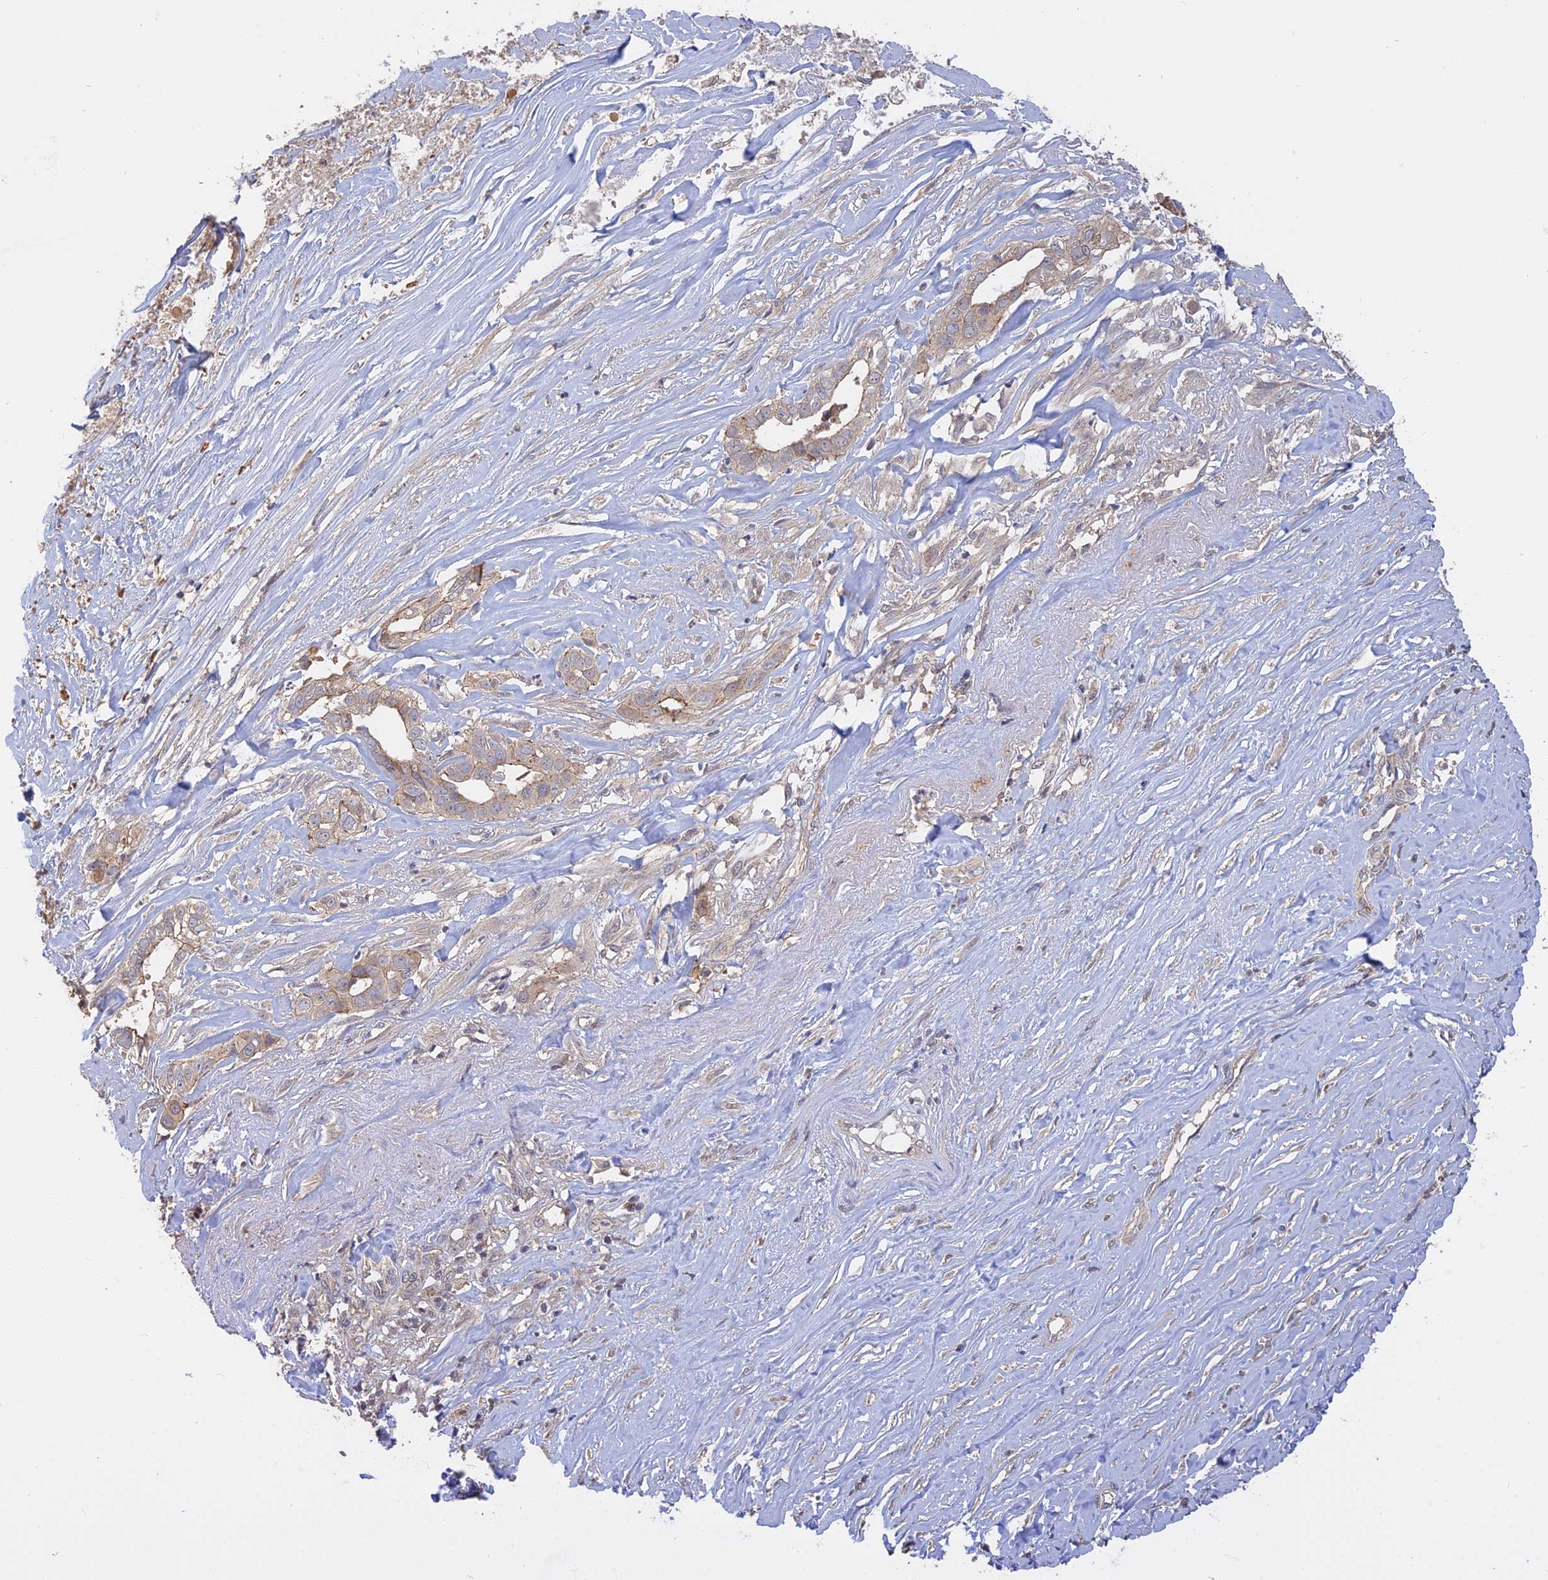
{"staining": {"intensity": "weak", "quantity": "<25%", "location": "cytoplasmic/membranous"}, "tissue": "liver cancer", "cell_type": "Tumor cells", "image_type": "cancer", "snomed": [{"axis": "morphology", "description": "Cholangiocarcinoma"}, {"axis": "topography", "description": "Liver"}], "caption": "This image is of liver cancer stained with immunohistochemistry (IHC) to label a protein in brown with the nuclei are counter-stained blue. There is no expression in tumor cells.", "gene": "ARHGAP40", "patient": {"sex": "female", "age": 79}}